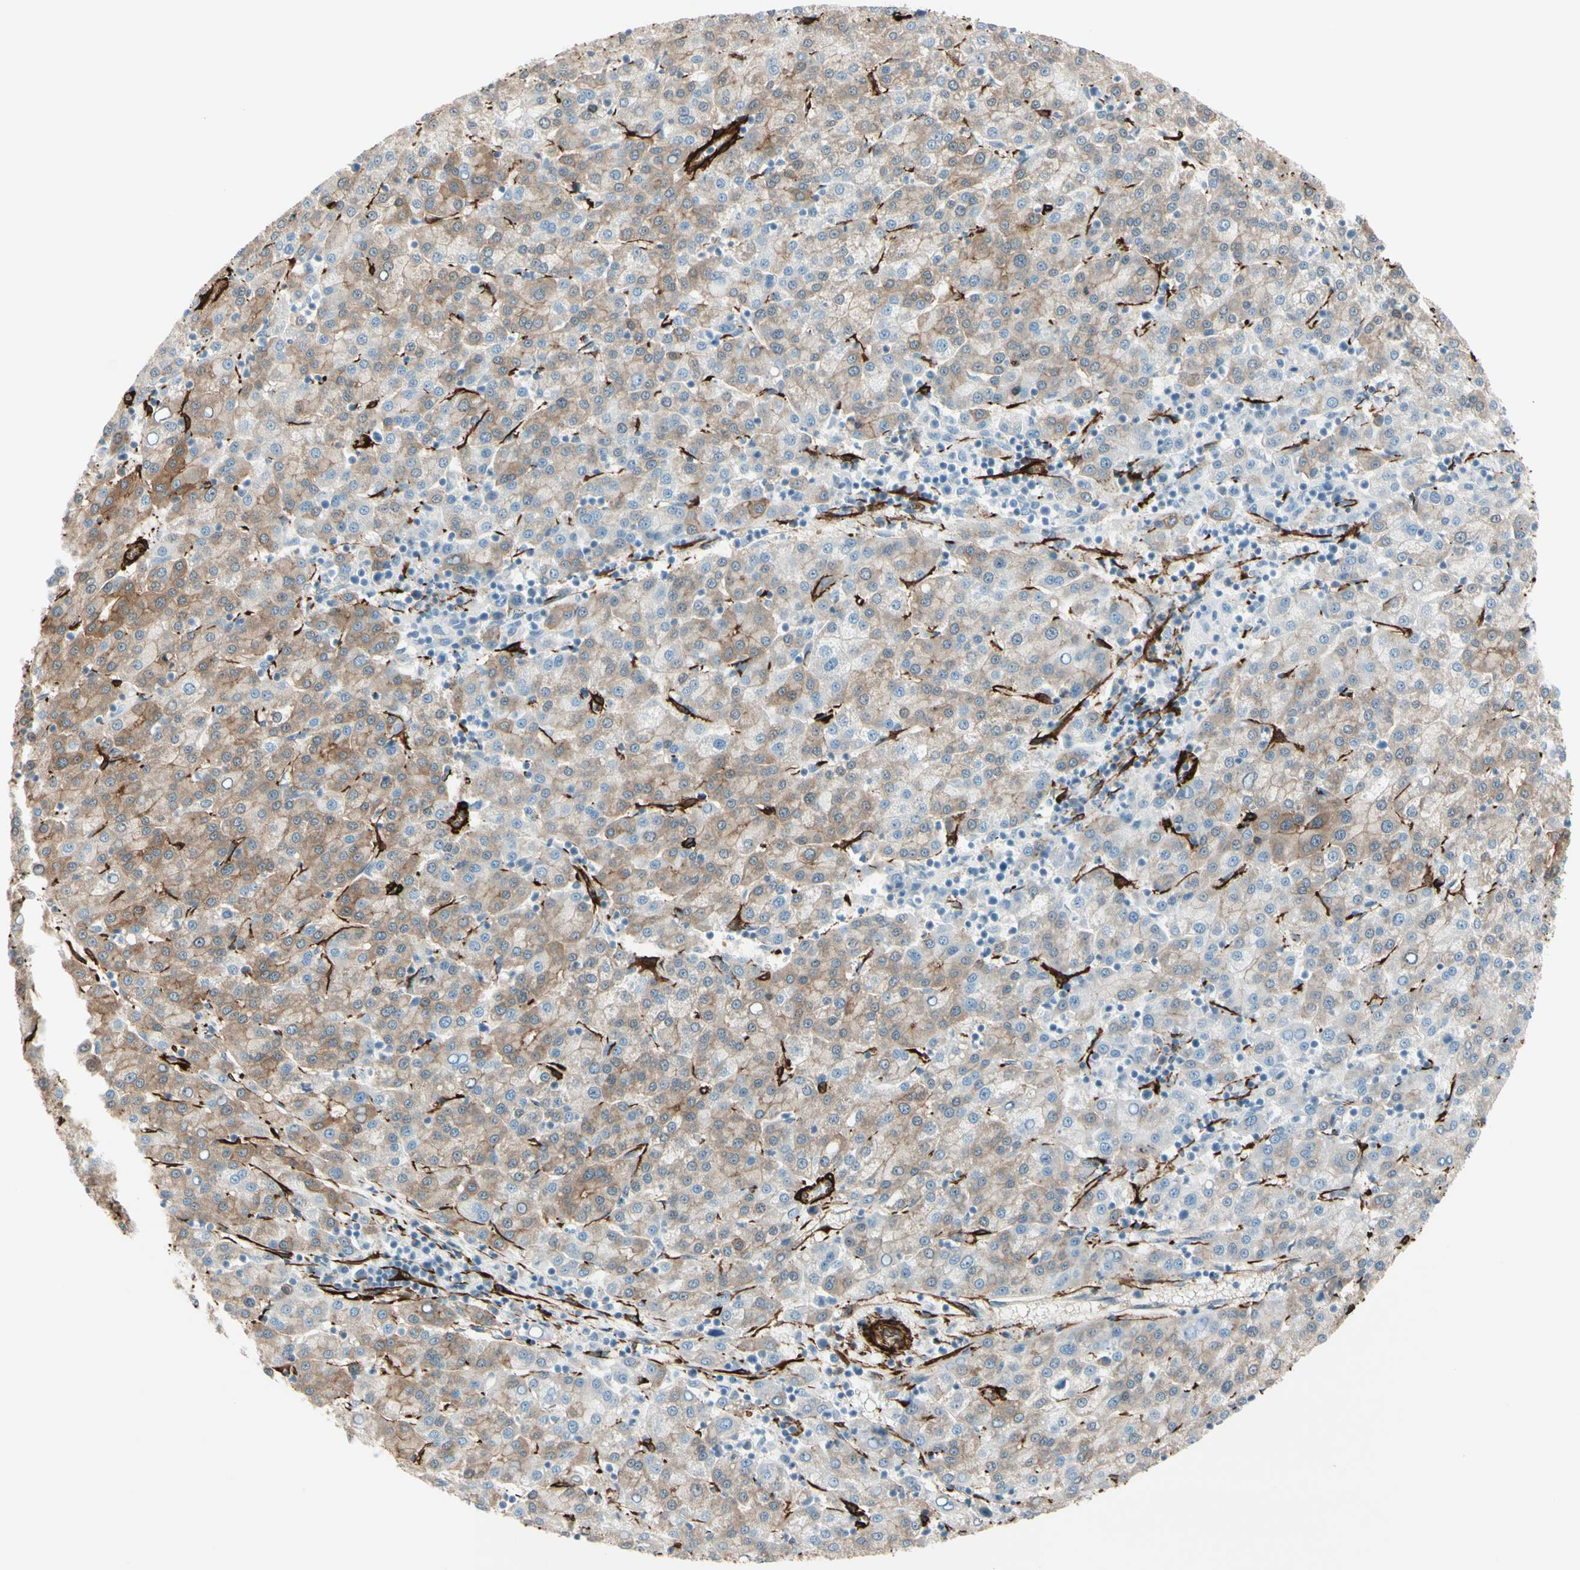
{"staining": {"intensity": "moderate", "quantity": ">75%", "location": "cytoplasmic/membranous"}, "tissue": "liver cancer", "cell_type": "Tumor cells", "image_type": "cancer", "snomed": [{"axis": "morphology", "description": "Carcinoma, Hepatocellular, NOS"}, {"axis": "topography", "description": "Liver"}], "caption": "High-magnification brightfield microscopy of liver hepatocellular carcinoma stained with DAB (brown) and counterstained with hematoxylin (blue). tumor cells exhibit moderate cytoplasmic/membranous expression is seen in approximately>75% of cells. Nuclei are stained in blue.", "gene": "CALD1", "patient": {"sex": "female", "age": 58}}